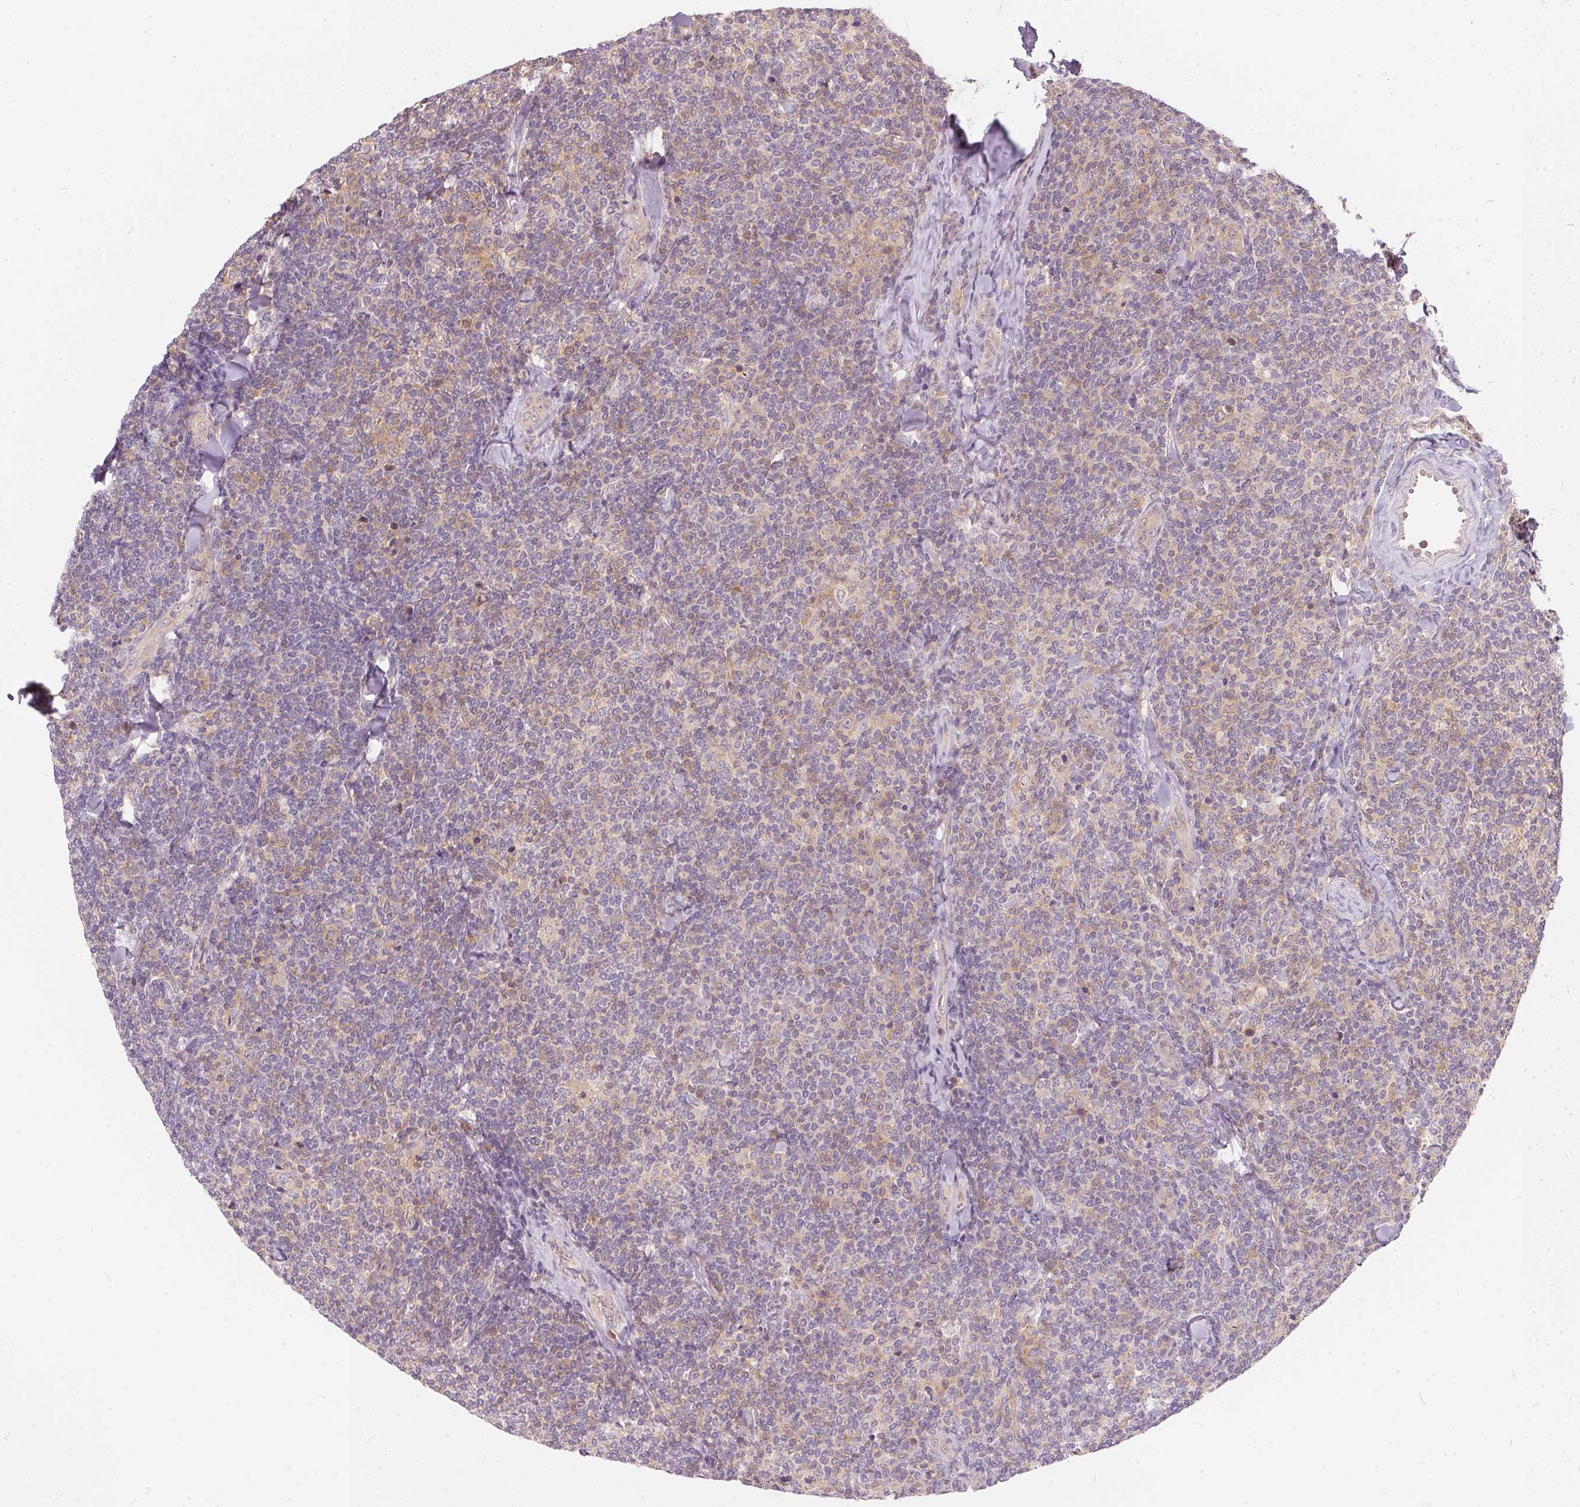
{"staining": {"intensity": "weak", "quantity": "25%-75%", "location": "cytoplasmic/membranous"}, "tissue": "lymphoma", "cell_type": "Tumor cells", "image_type": "cancer", "snomed": [{"axis": "morphology", "description": "Malignant lymphoma, non-Hodgkin's type, Low grade"}, {"axis": "topography", "description": "Lymph node"}], "caption": "A photomicrograph of lymphoma stained for a protein displays weak cytoplasmic/membranous brown staining in tumor cells.", "gene": "BLMH", "patient": {"sex": "female", "age": 56}}